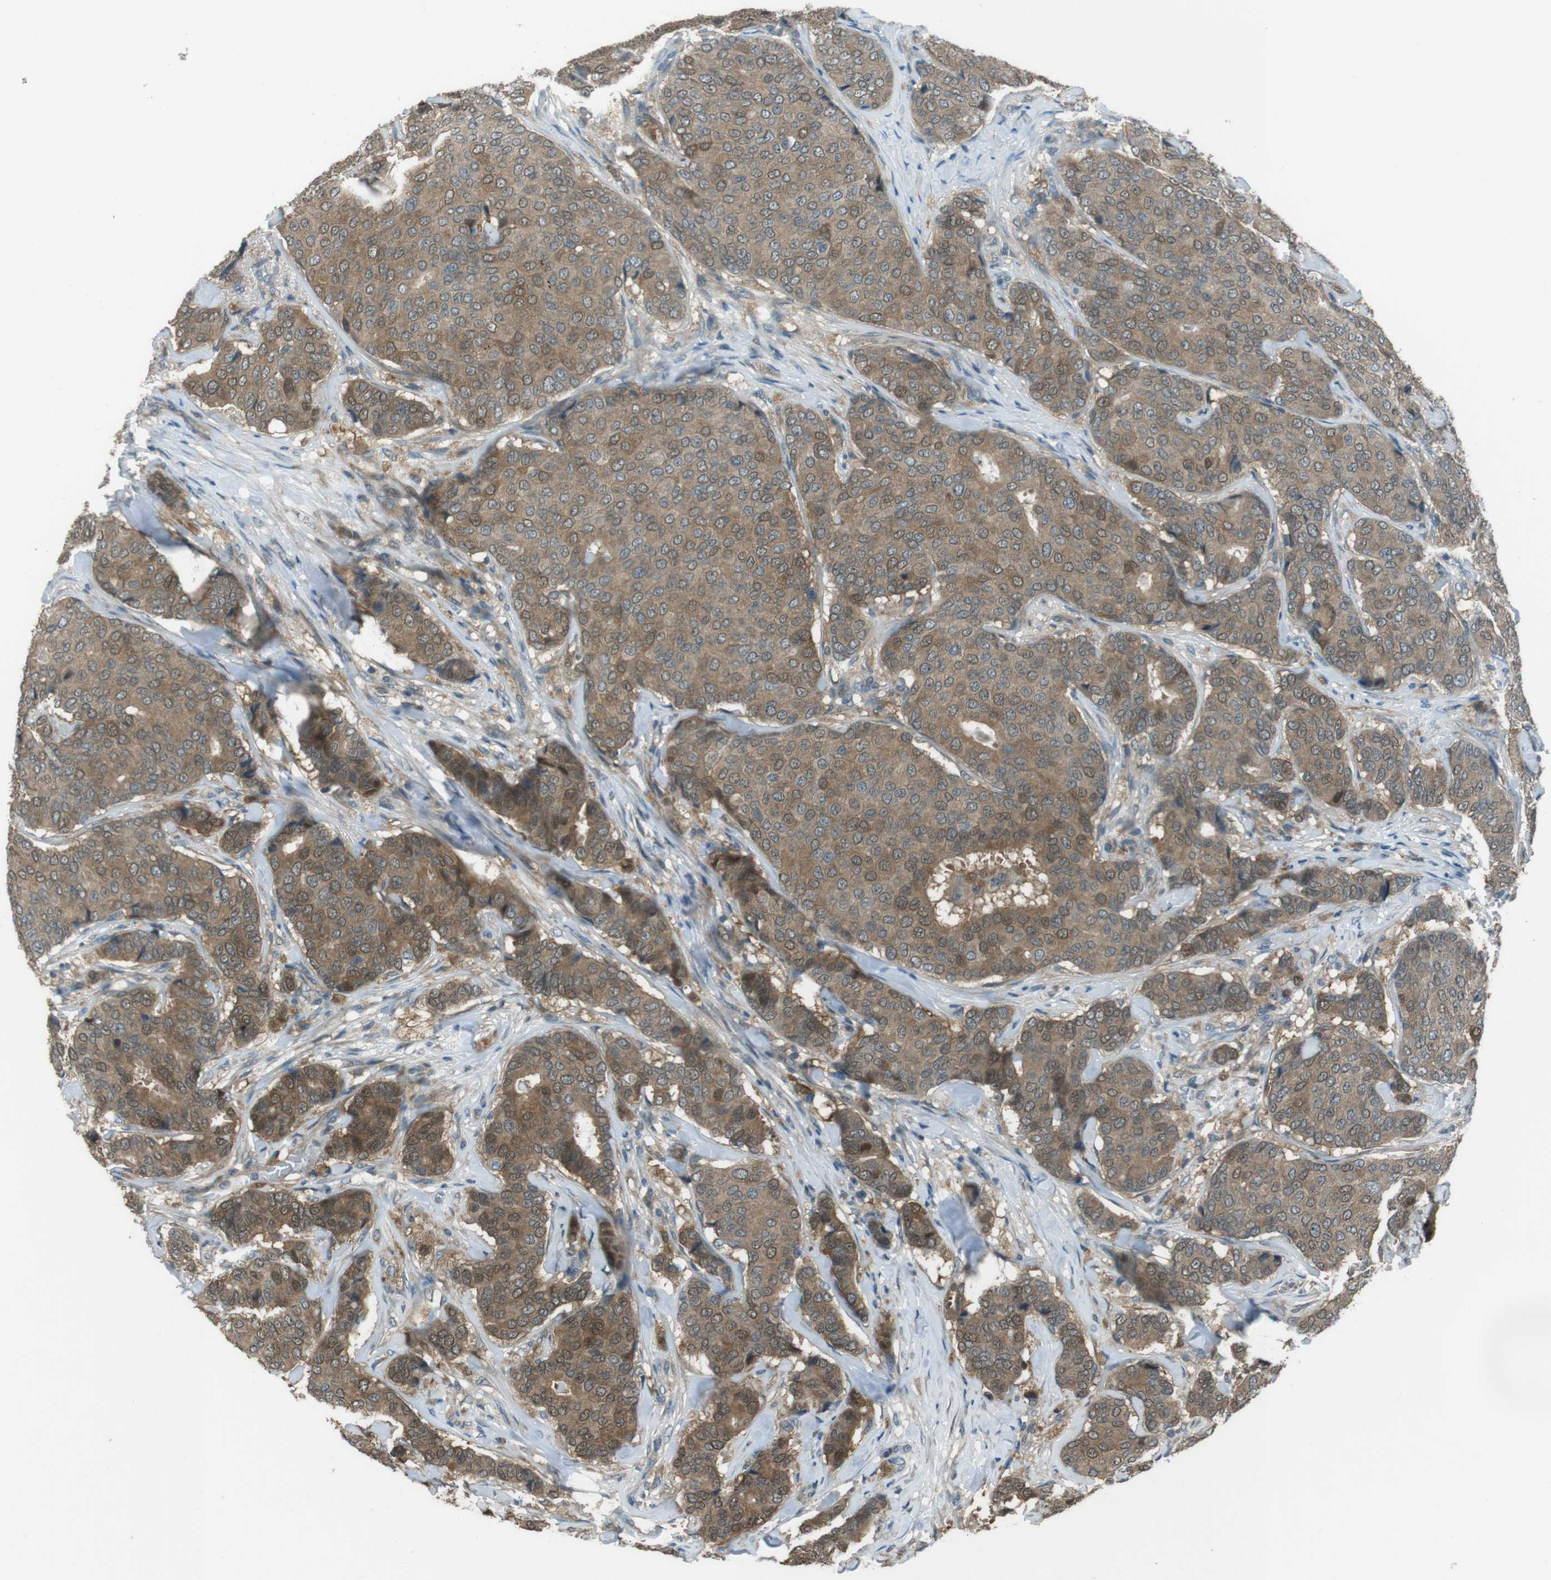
{"staining": {"intensity": "moderate", "quantity": ">75%", "location": "cytoplasmic/membranous"}, "tissue": "breast cancer", "cell_type": "Tumor cells", "image_type": "cancer", "snomed": [{"axis": "morphology", "description": "Duct carcinoma"}, {"axis": "topography", "description": "Breast"}], "caption": "About >75% of tumor cells in human infiltrating ductal carcinoma (breast) exhibit moderate cytoplasmic/membranous protein positivity as visualized by brown immunohistochemical staining.", "gene": "MFAP3", "patient": {"sex": "female", "age": 75}}